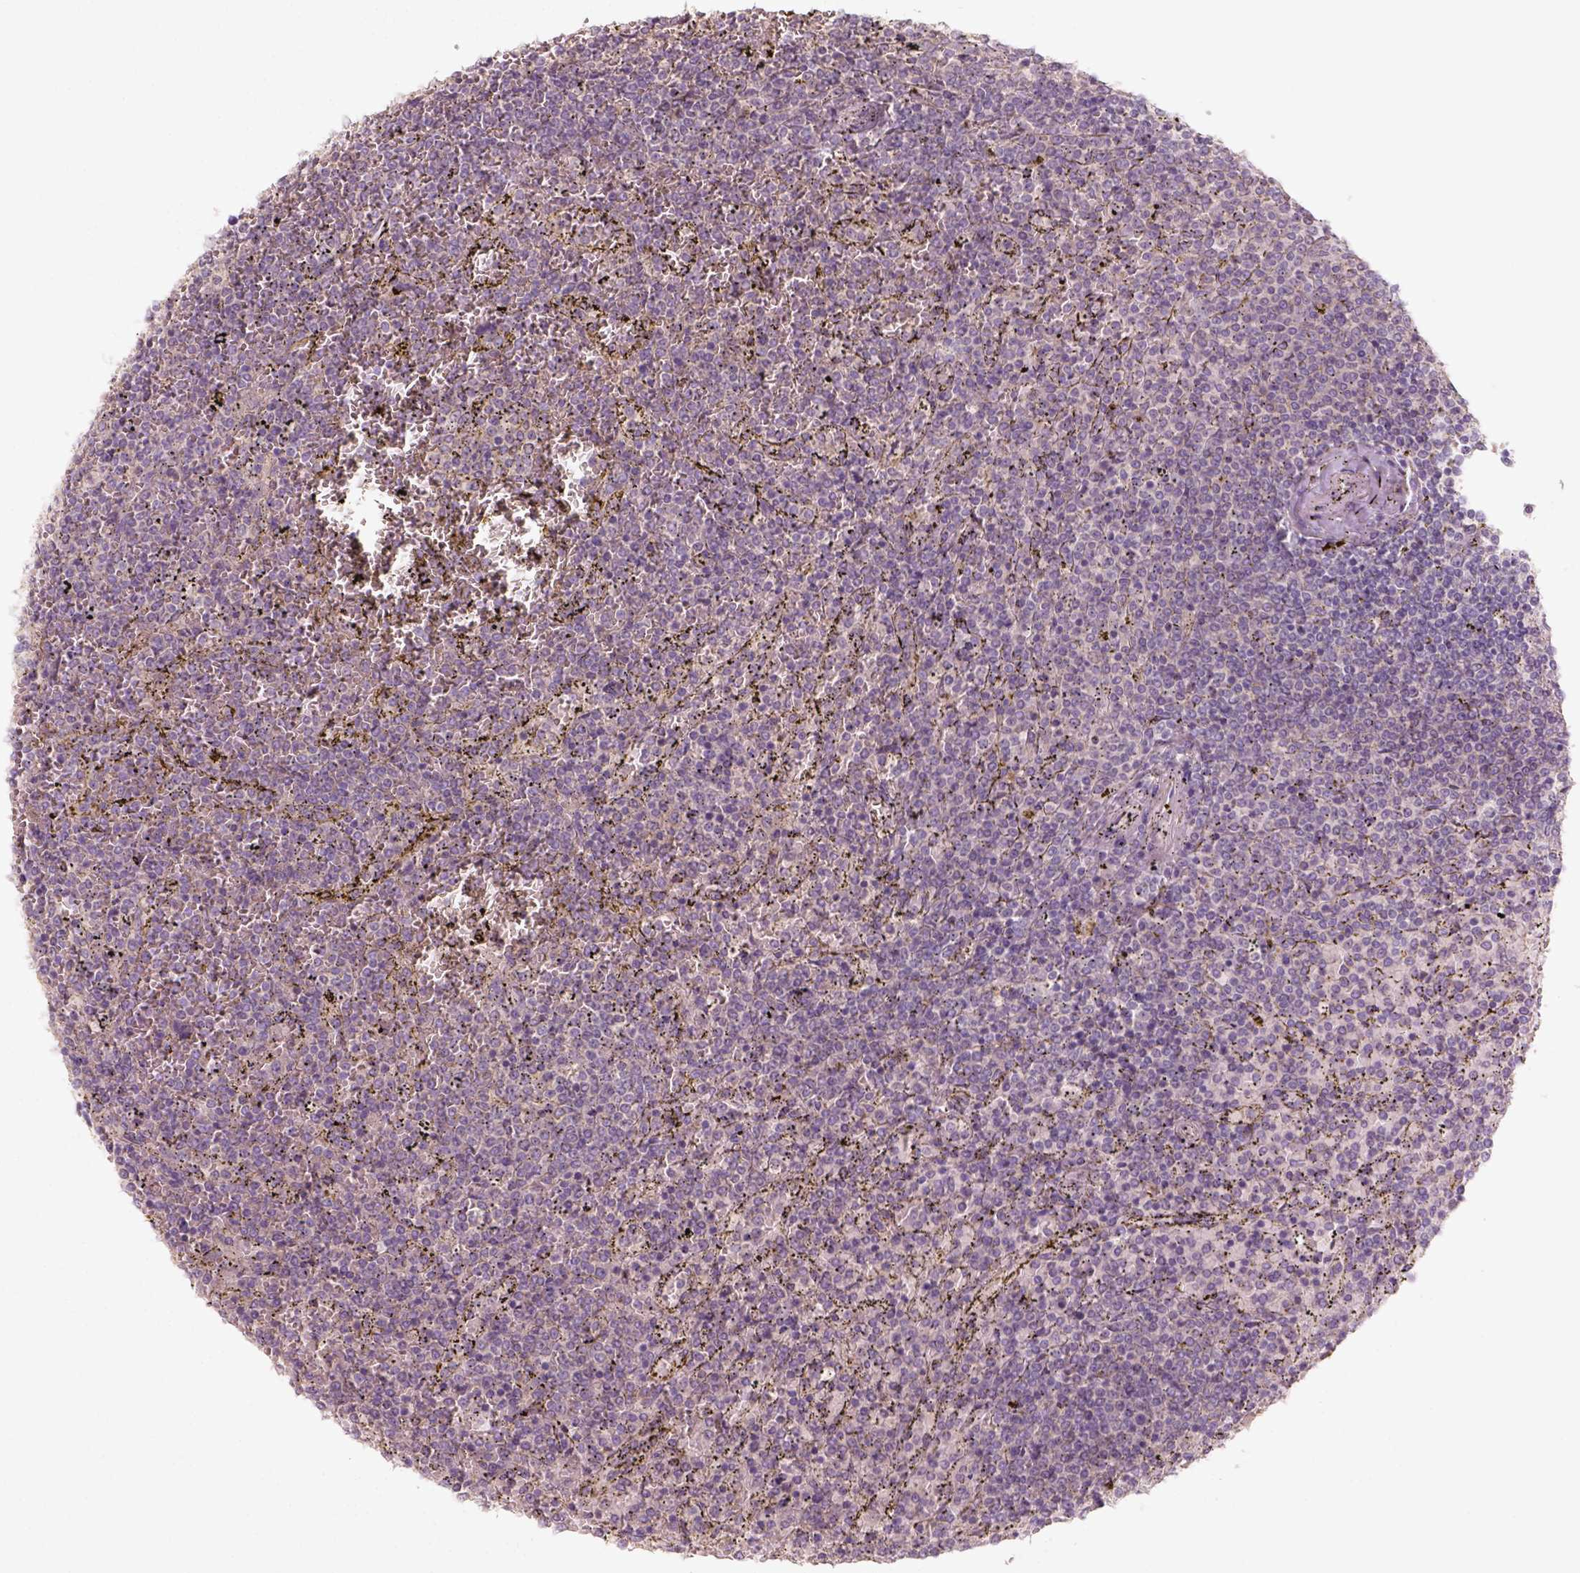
{"staining": {"intensity": "negative", "quantity": "none", "location": "none"}, "tissue": "lymphoma", "cell_type": "Tumor cells", "image_type": "cancer", "snomed": [{"axis": "morphology", "description": "Malignant lymphoma, non-Hodgkin's type, Low grade"}, {"axis": "topography", "description": "Spleen"}], "caption": "A high-resolution image shows IHC staining of low-grade malignant lymphoma, non-Hodgkin's type, which reveals no significant staining in tumor cells.", "gene": "AQP9", "patient": {"sex": "female", "age": 77}}